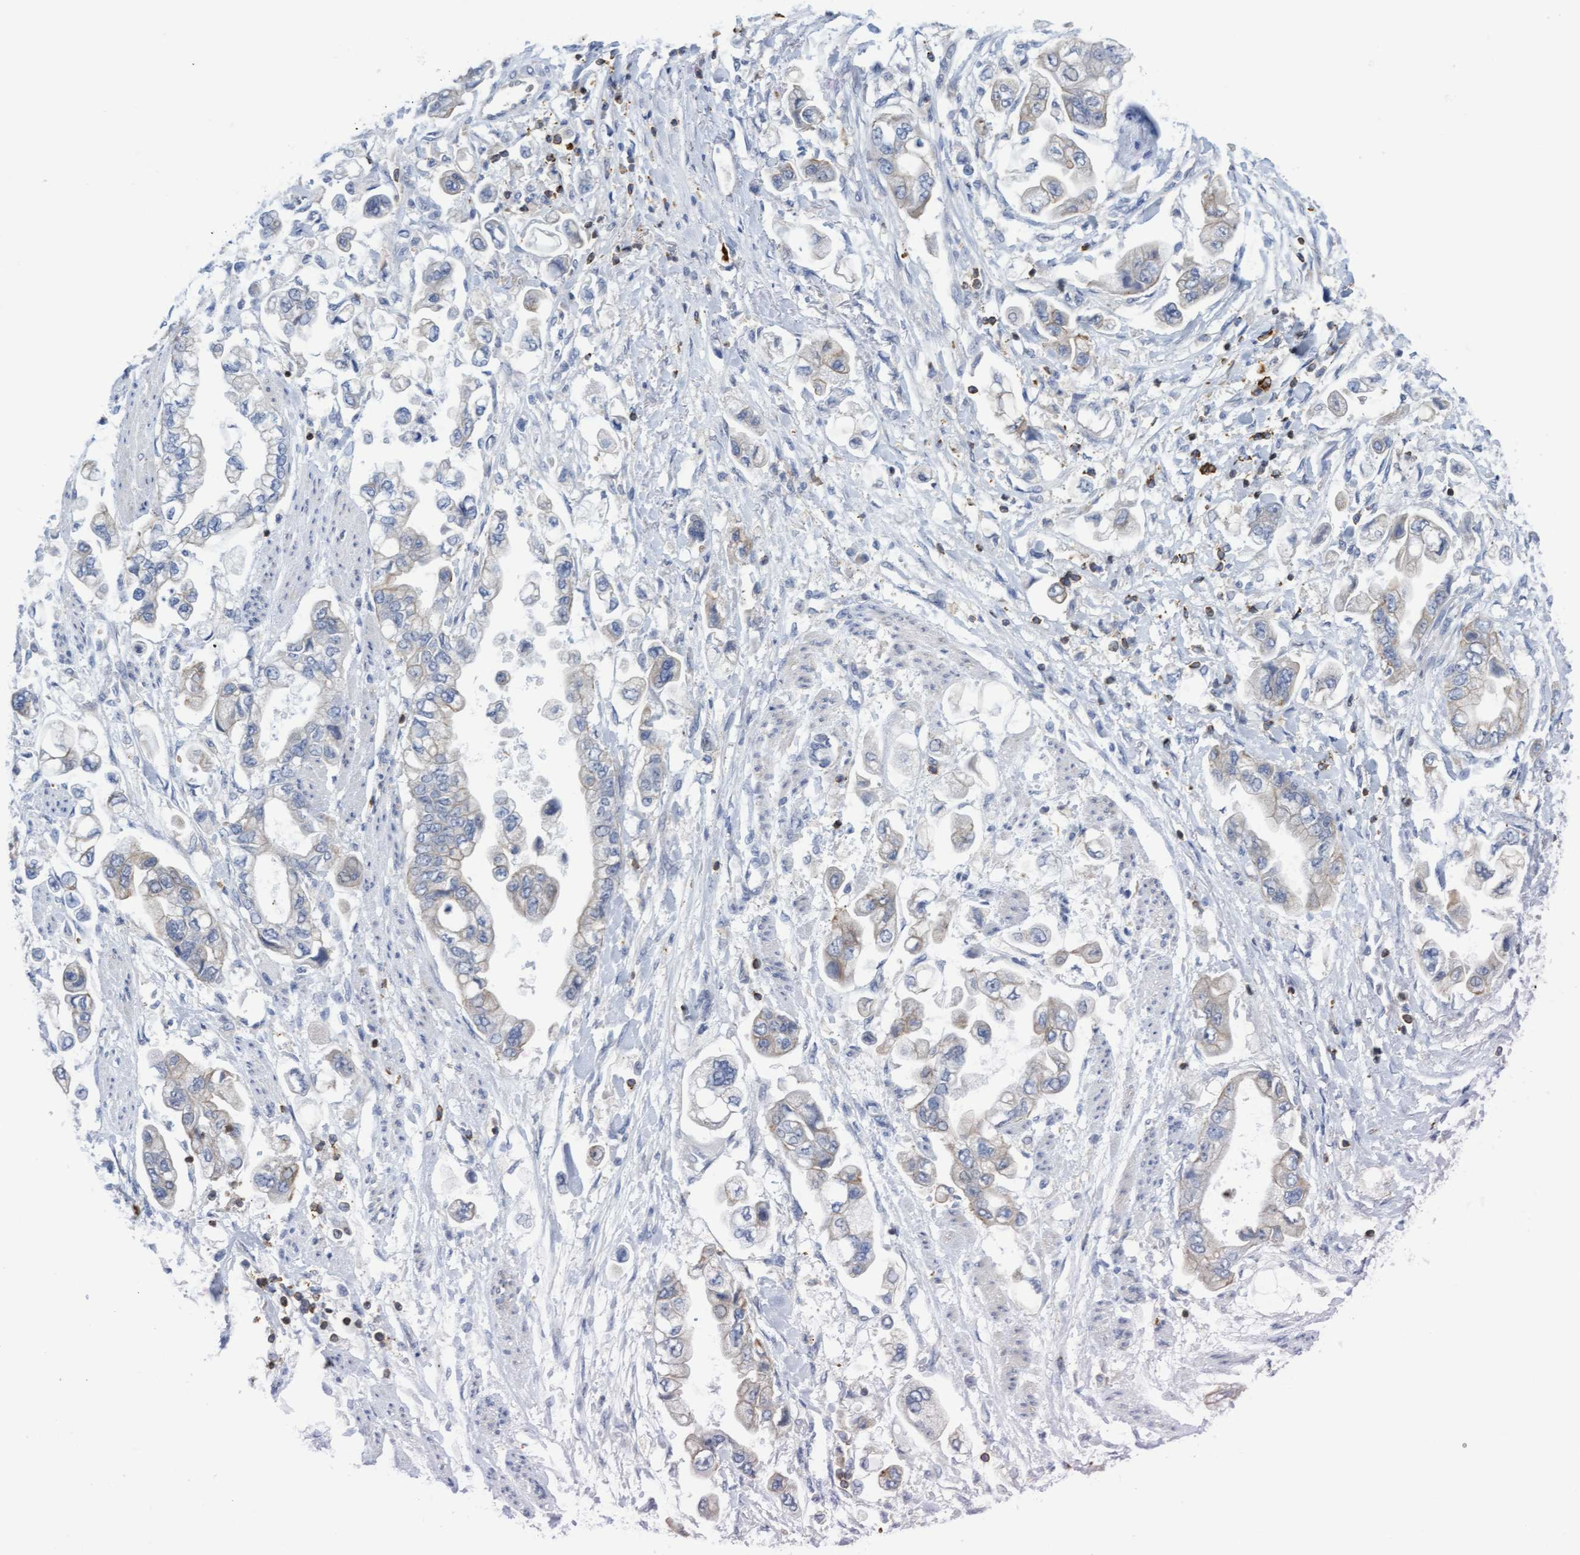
{"staining": {"intensity": "negative", "quantity": "none", "location": "none"}, "tissue": "stomach cancer", "cell_type": "Tumor cells", "image_type": "cancer", "snomed": [{"axis": "morphology", "description": "Normal tissue, NOS"}, {"axis": "morphology", "description": "Adenocarcinoma, NOS"}, {"axis": "topography", "description": "Stomach"}], "caption": "Stomach cancer stained for a protein using IHC displays no expression tumor cells.", "gene": "FNBP1", "patient": {"sex": "male", "age": 62}}